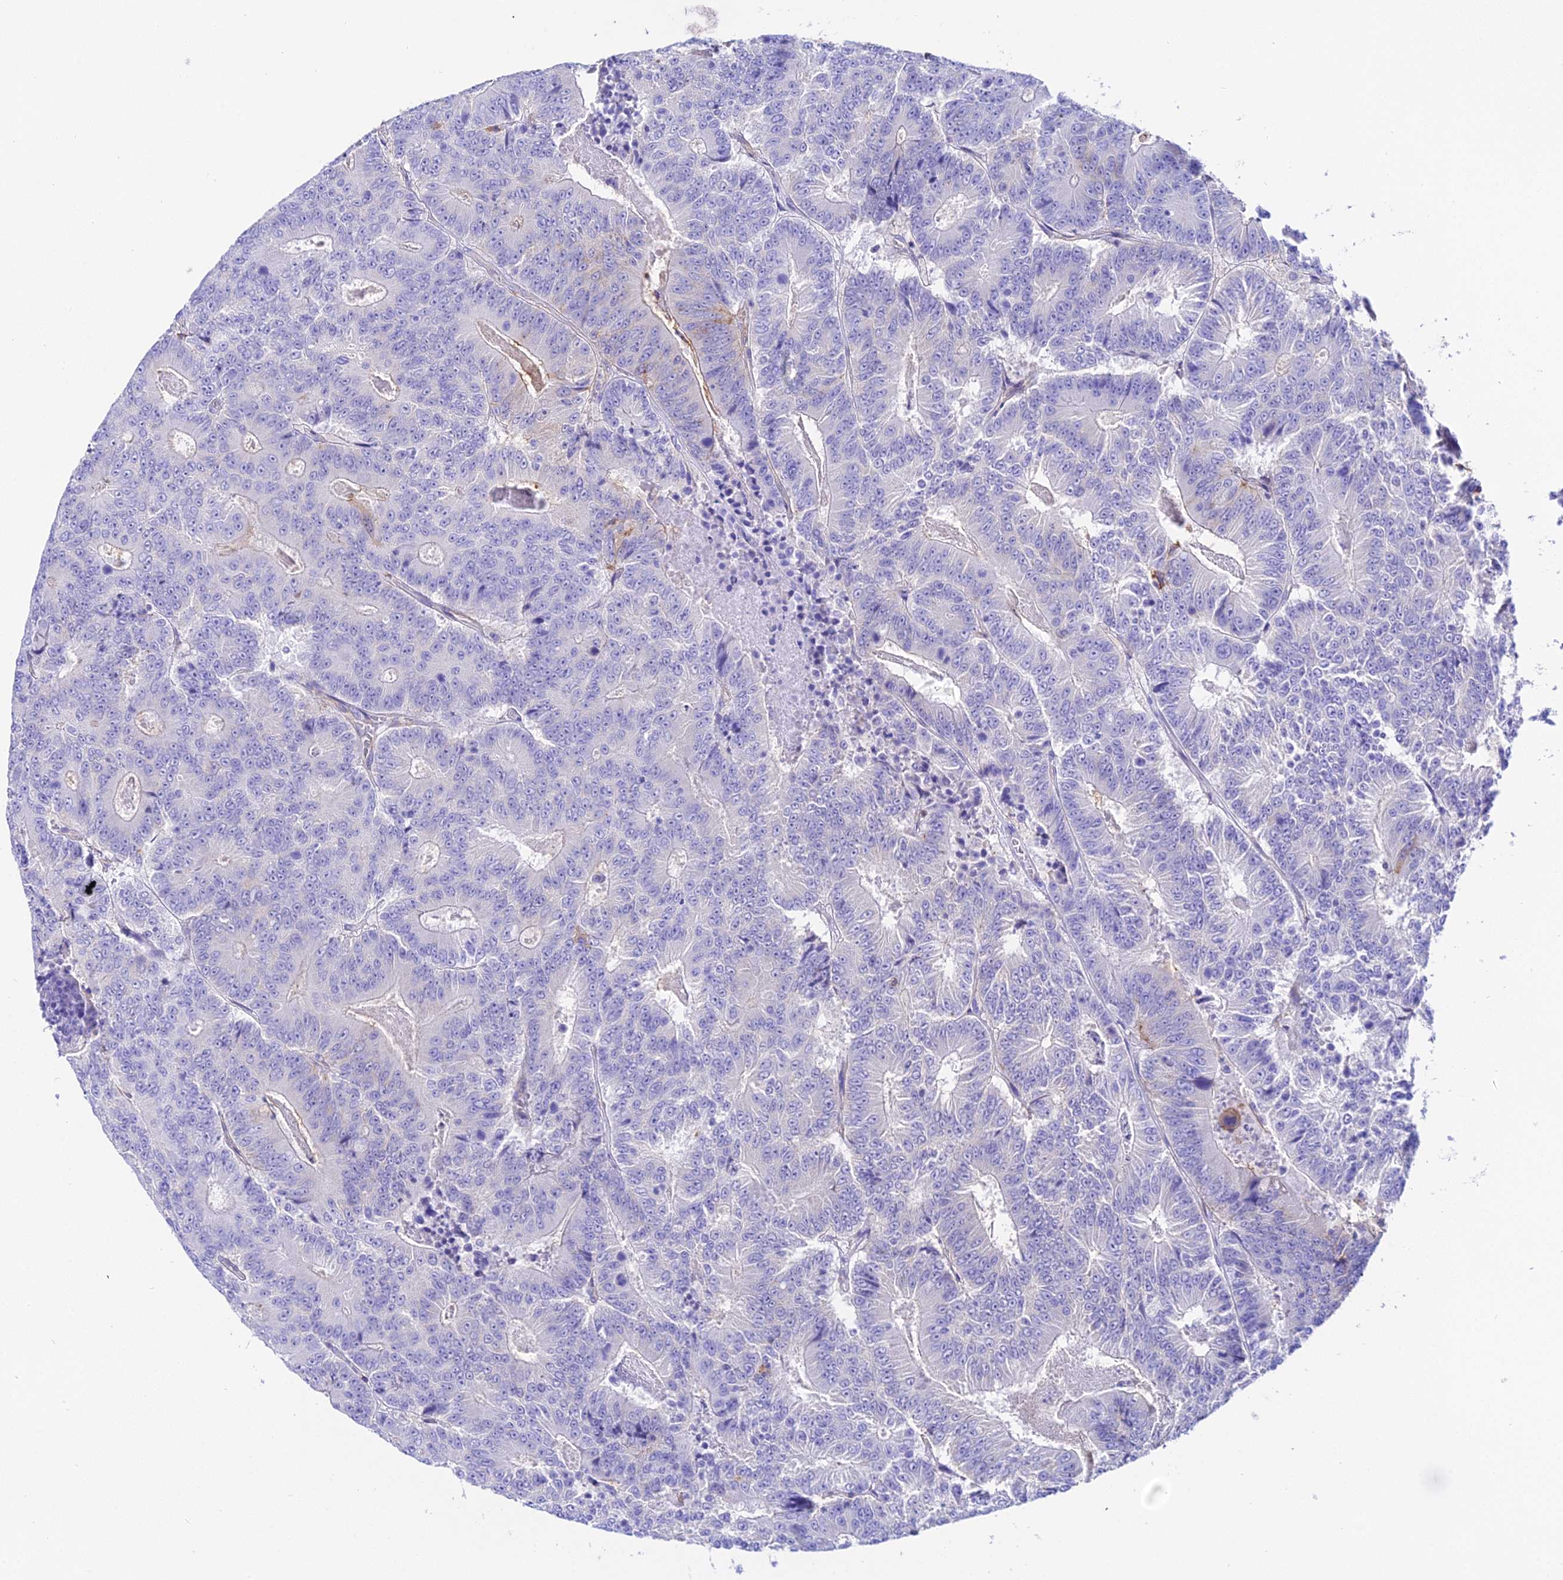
{"staining": {"intensity": "negative", "quantity": "none", "location": "none"}, "tissue": "colorectal cancer", "cell_type": "Tumor cells", "image_type": "cancer", "snomed": [{"axis": "morphology", "description": "Adenocarcinoma, NOS"}, {"axis": "topography", "description": "Colon"}], "caption": "An immunohistochemistry (IHC) photomicrograph of colorectal adenocarcinoma is shown. There is no staining in tumor cells of colorectal adenocarcinoma.", "gene": "S100A16", "patient": {"sex": "male", "age": 83}}